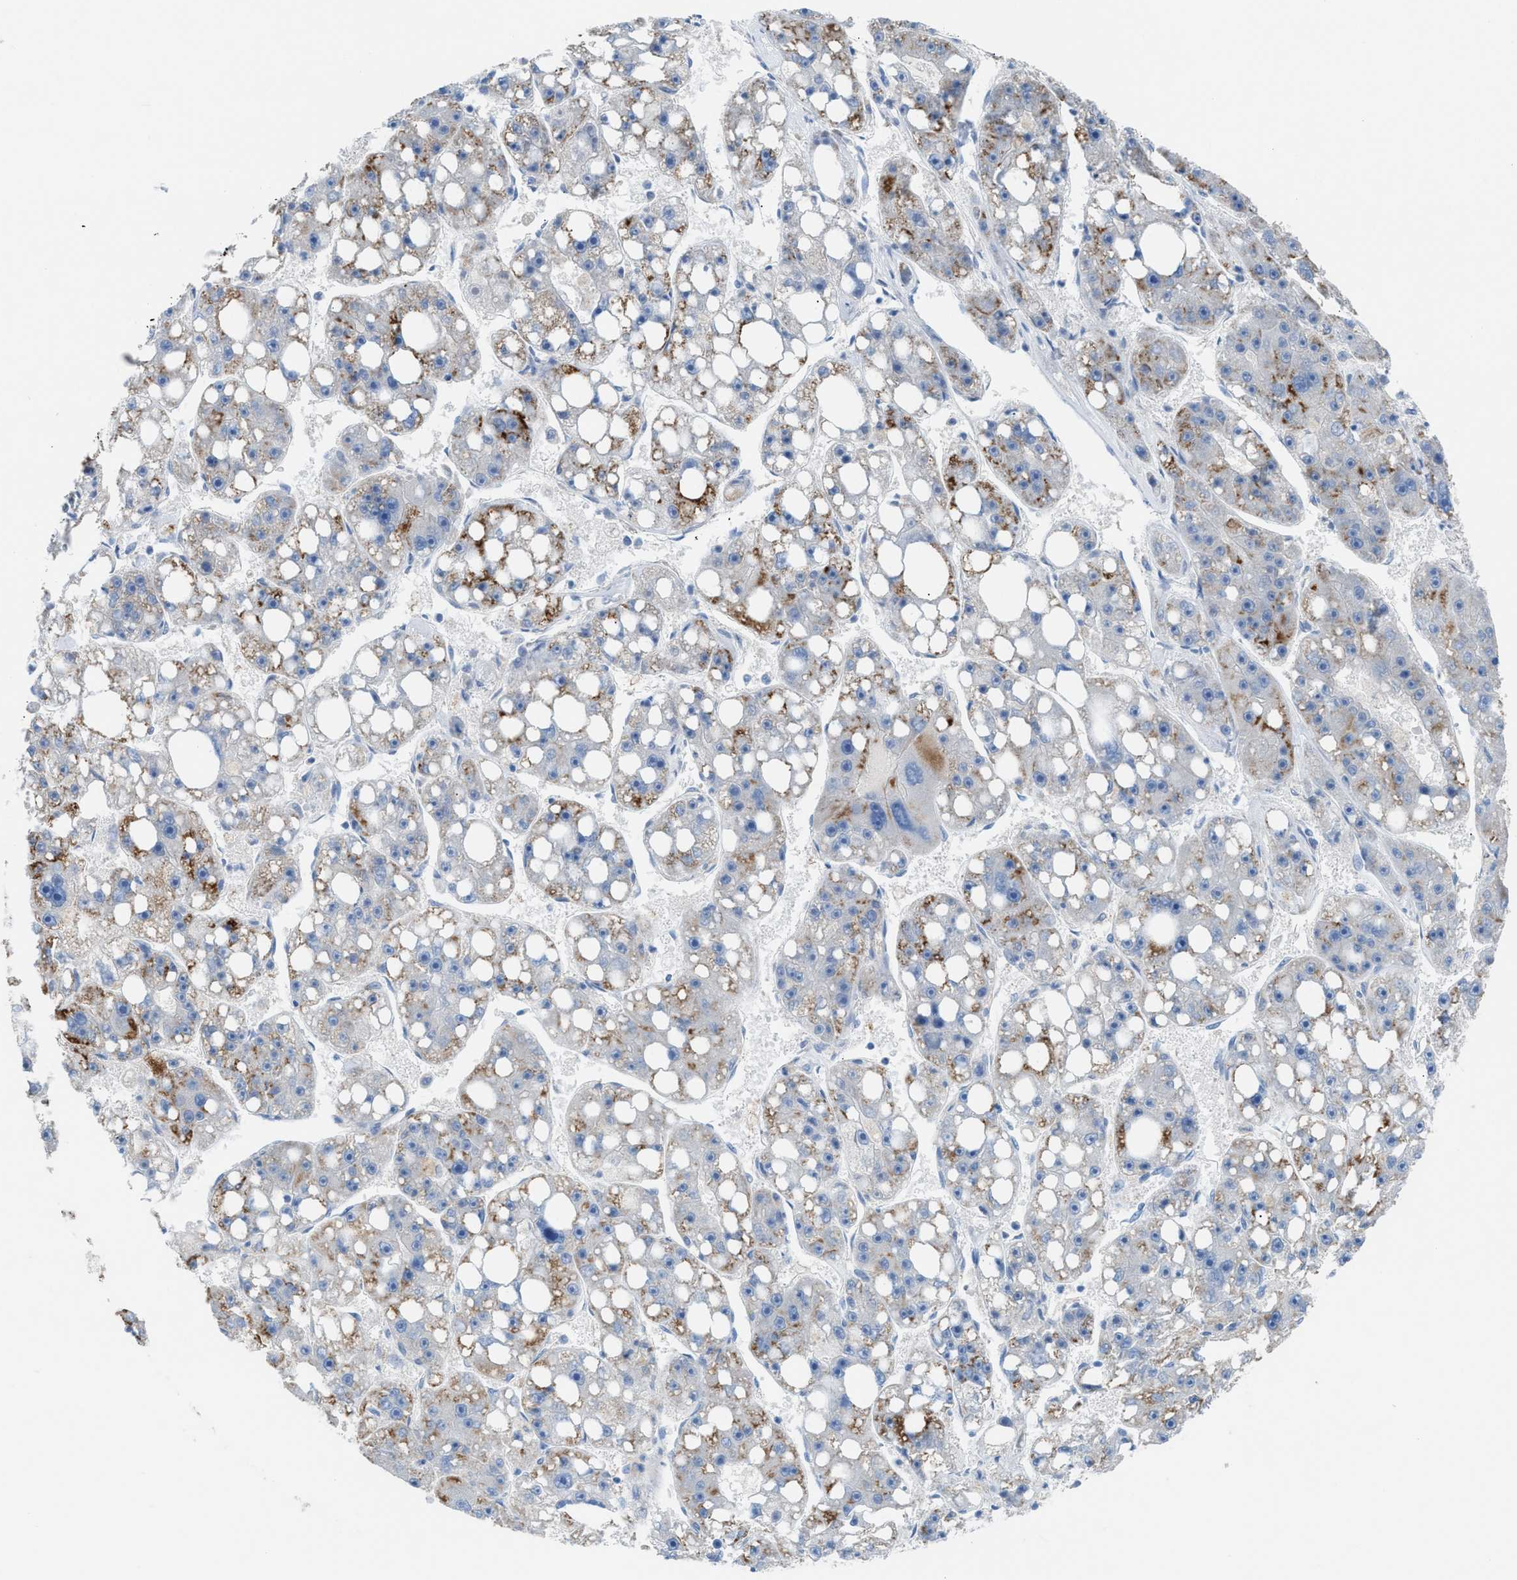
{"staining": {"intensity": "weak", "quantity": "<25%", "location": "cytoplasmic/membranous"}, "tissue": "liver cancer", "cell_type": "Tumor cells", "image_type": "cancer", "snomed": [{"axis": "morphology", "description": "Carcinoma, Hepatocellular, NOS"}, {"axis": "topography", "description": "Liver"}], "caption": "Immunohistochemistry photomicrograph of neoplastic tissue: human hepatocellular carcinoma (liver) stained with DAB (3,3'-diaminobenzidine) displays no significant protein expression in tumor cells.", "gene": "ASPA", "patient": {"sex": "female", "age": 61}}